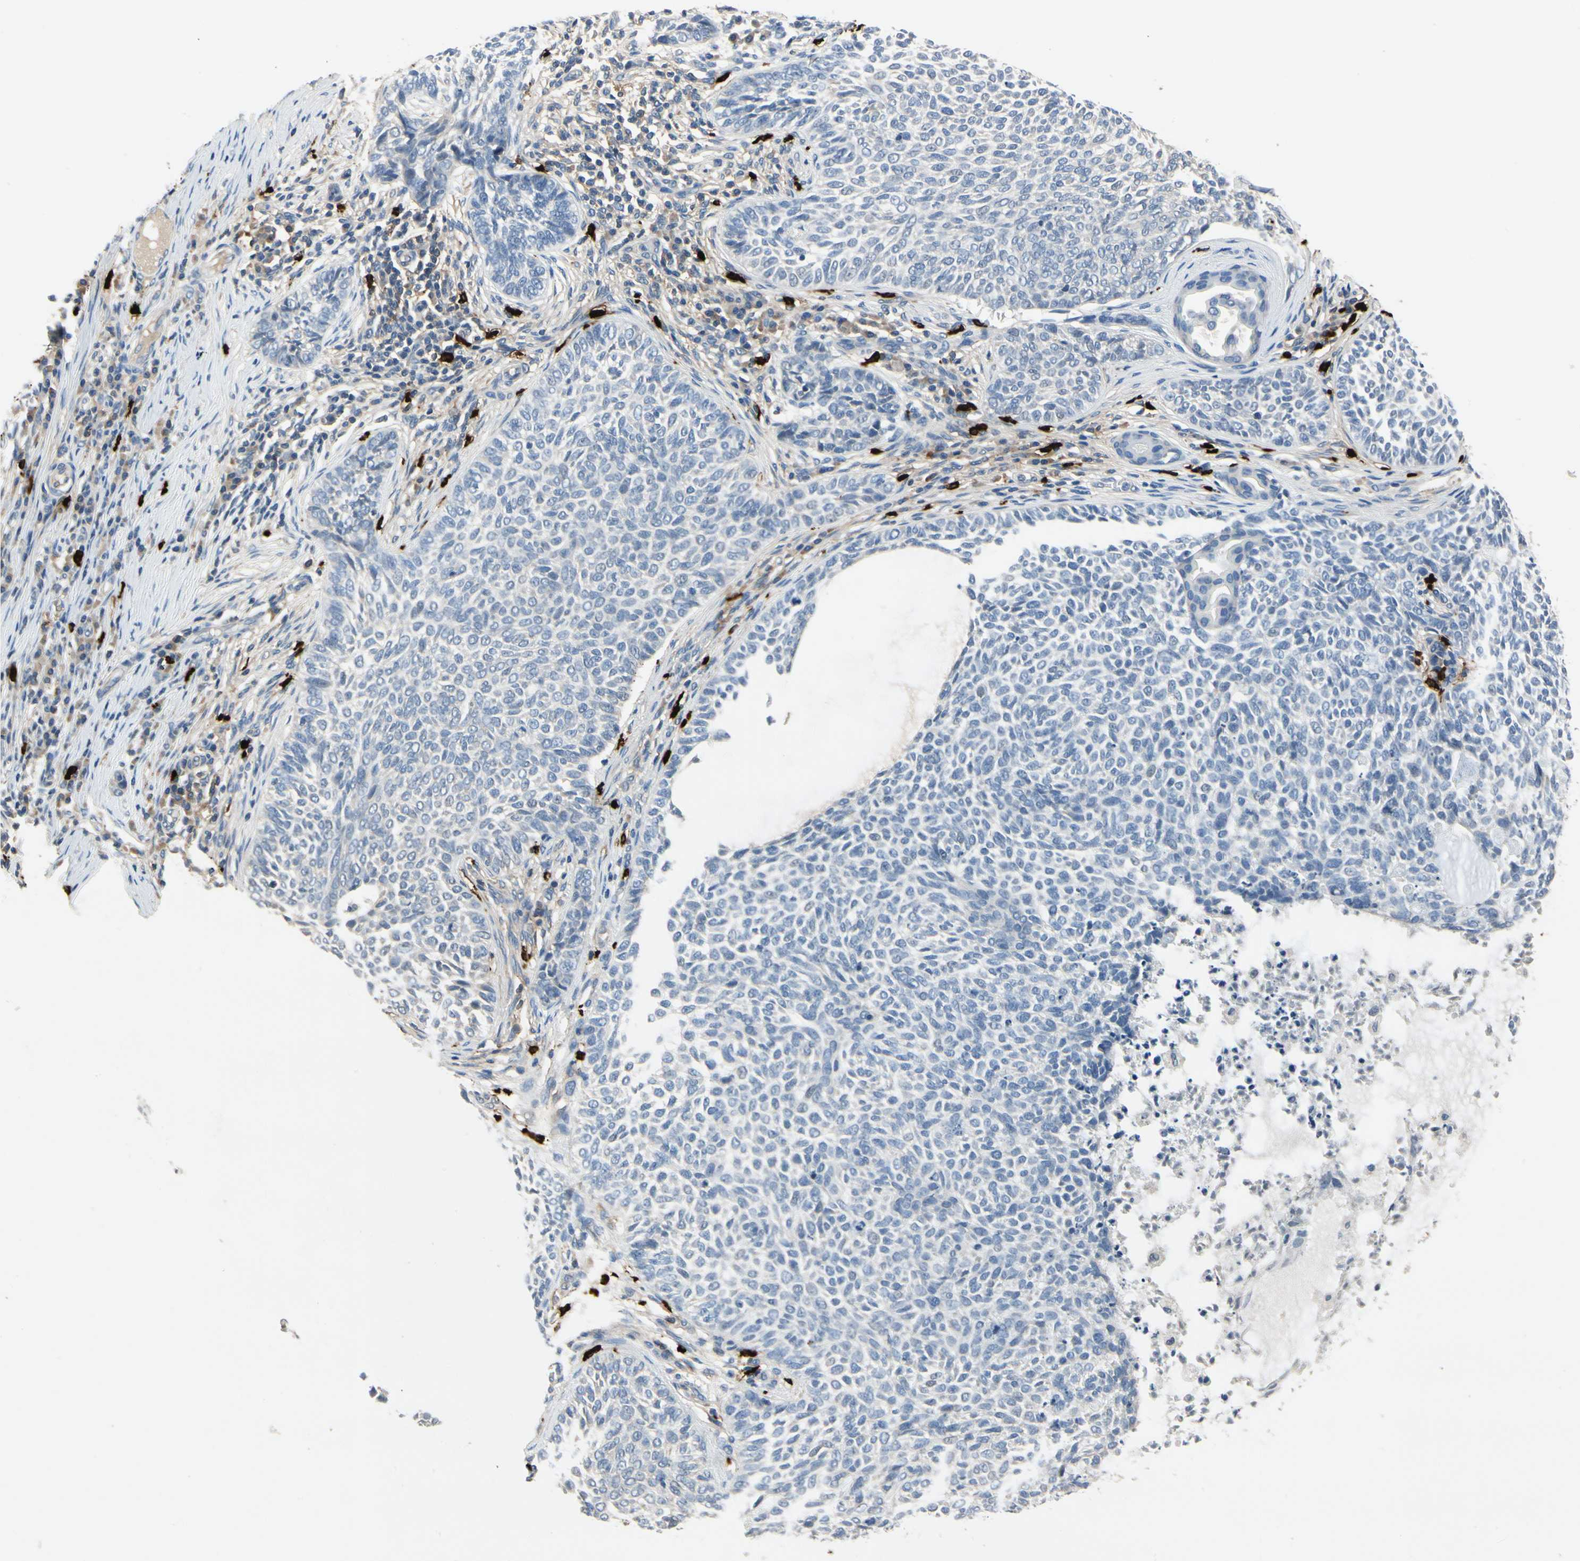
{"staining": {"intensity": "negative", "quantity": "none", "location": "none"}, "tissue": "skin cancer", "cell_type": "Tumor cells", "image_type": "cancer", "snomed": [{"axis": "morphology", "description": "Basal cell carcinoma"}, {"axis": "topography", "description": "Skin"}], "caption": "The micrograph displays no staining of tumor cells in basal cell carcinoma (skin).", "gene": "CPA3", "patient": {"sex": "male", "age": 87}}